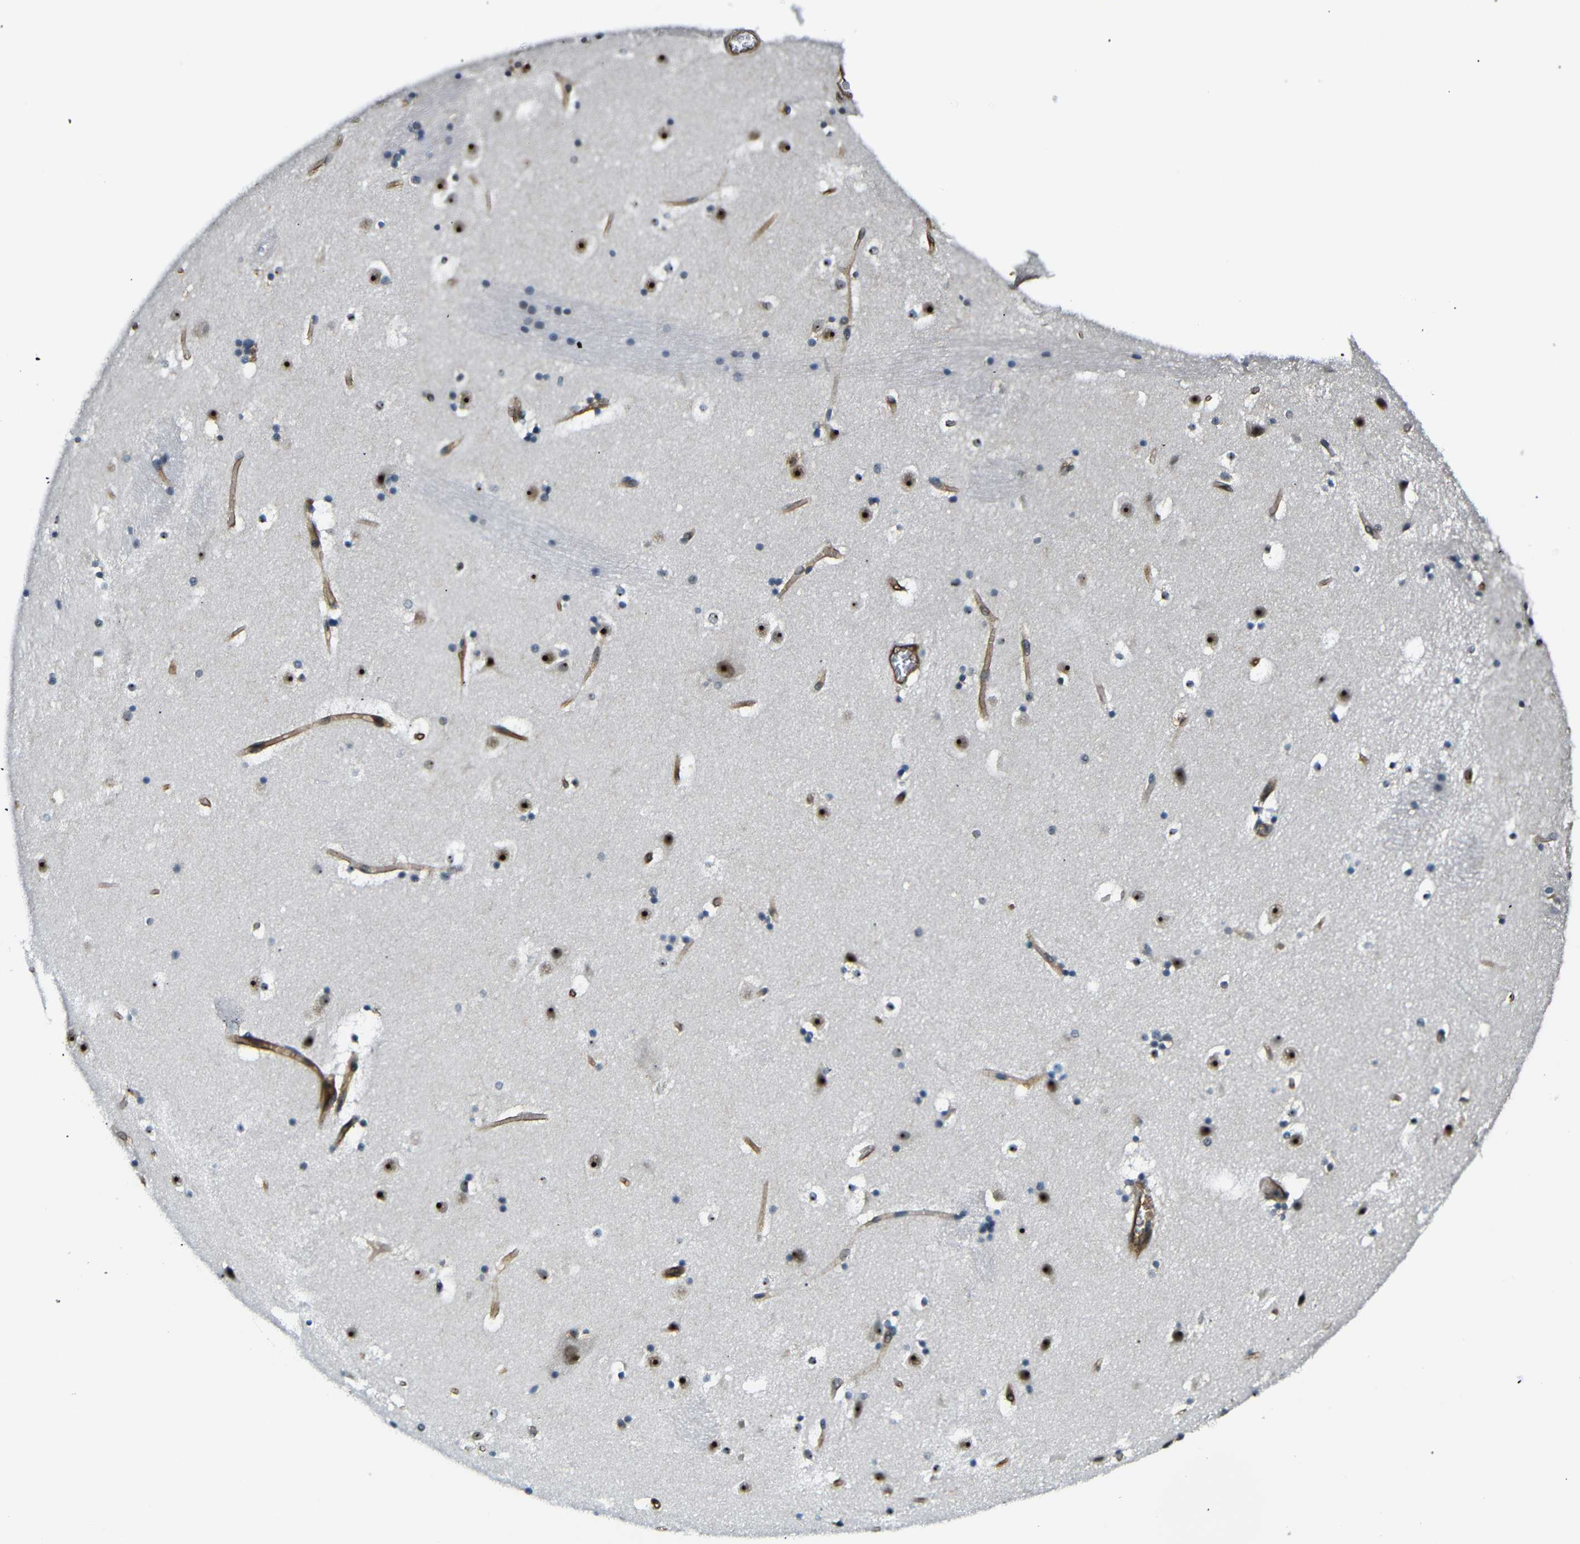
{"staining": {"intensity": "strong", "quantity": "<25%", "location": "nuclear"}, "tissue": "caudate", "cell_type": "Glial cells", "image_type": "normal", "snomed": [{"axis": "morphology", "description": "Normal tissue, NOS"}, {"axis": "topography", "description": "Lateral ventricle wall"}], "caption": "Immunohistochemistry micrograph of normal caudate: caudate stained using IHC shows medium levels of strong protein expression localized specifically in the nuclear of glial cells, appearing as a nuclear brown color.", "gene": "PARN", "patient": {"sex": "male", "age": 45}}